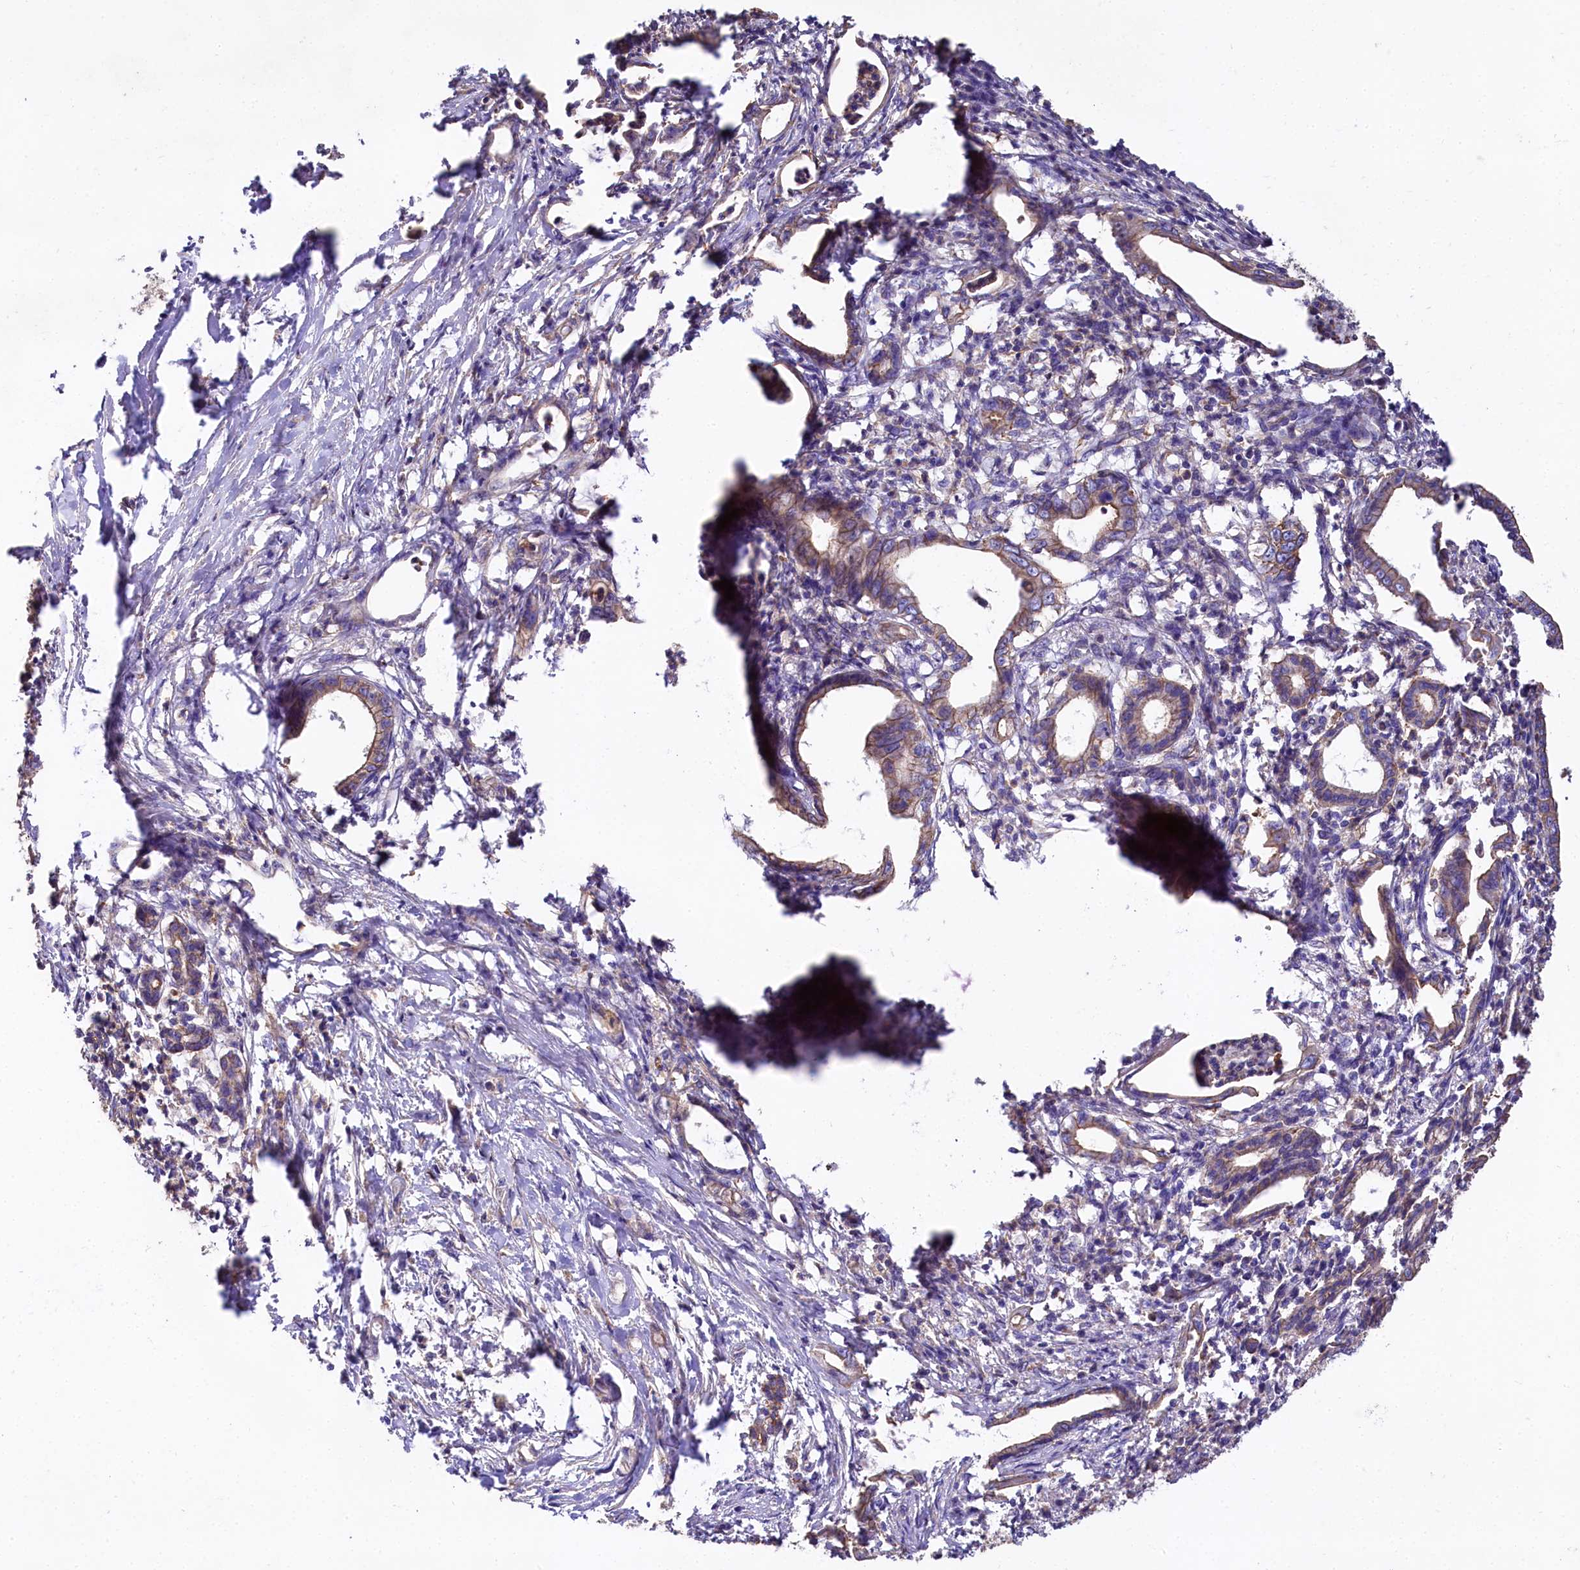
{"staining": {"intensity": "weak", "quantity": ">75%", "location": "cytoplasmic/membranous"}, "tissue": "pancreatic cancer", "cell_type": "Tumor cells", "image_type": "cancer", "snomed": [{"axis": "morphology", "description": "Adenocarcinoma, NOS"}, {"axis": "topography", "description": "Pancreas"}], "caption": "Immunohistochemistry (IHC) of human pancreatic cancer reveals low levels of weak cytoplasmic/membranous staining in approximately >75% of tumor cells.", "gene": "FCHSD2", "patient": {"sex": "female", "age": 55}}